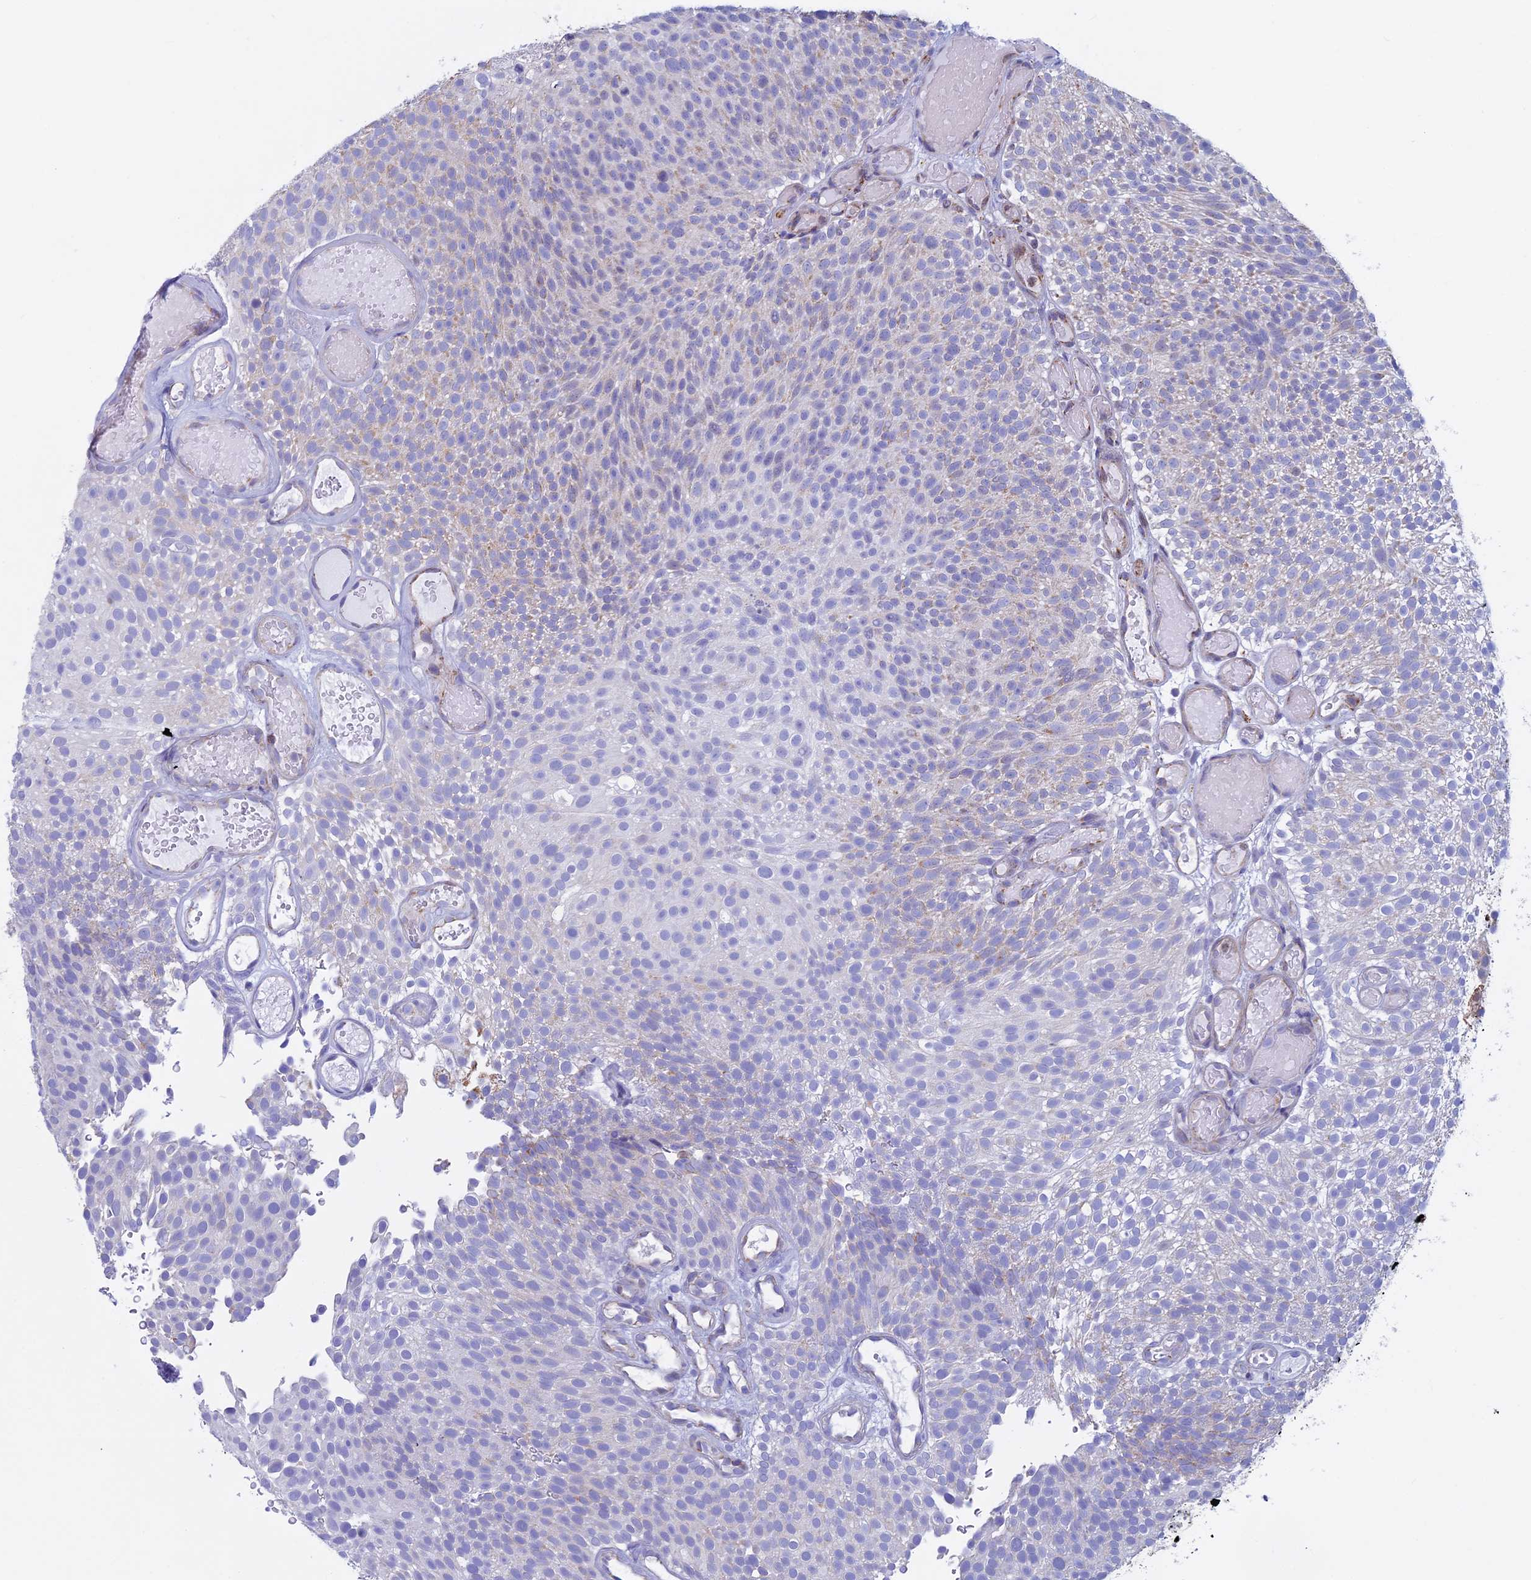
{"staining": {"intensity": "negative", "quantity": "none", "location": "none"}, "tissue": "urothelial cancer", "cell_type": "Tumor cells", "image_type": "cancer", "snomed": [{"axis": "morphology", "description": "Urothelial carcinoma, Low grade"}, {"axis": "topography", "description": "Urinary bladder"}], "caption": "Urothelial cancer stained for a protein using immunohistochemistry exhibits no expression tumor cells.", "gene": "ACSS1", "patient": {"sex": "male", "age": 78}}